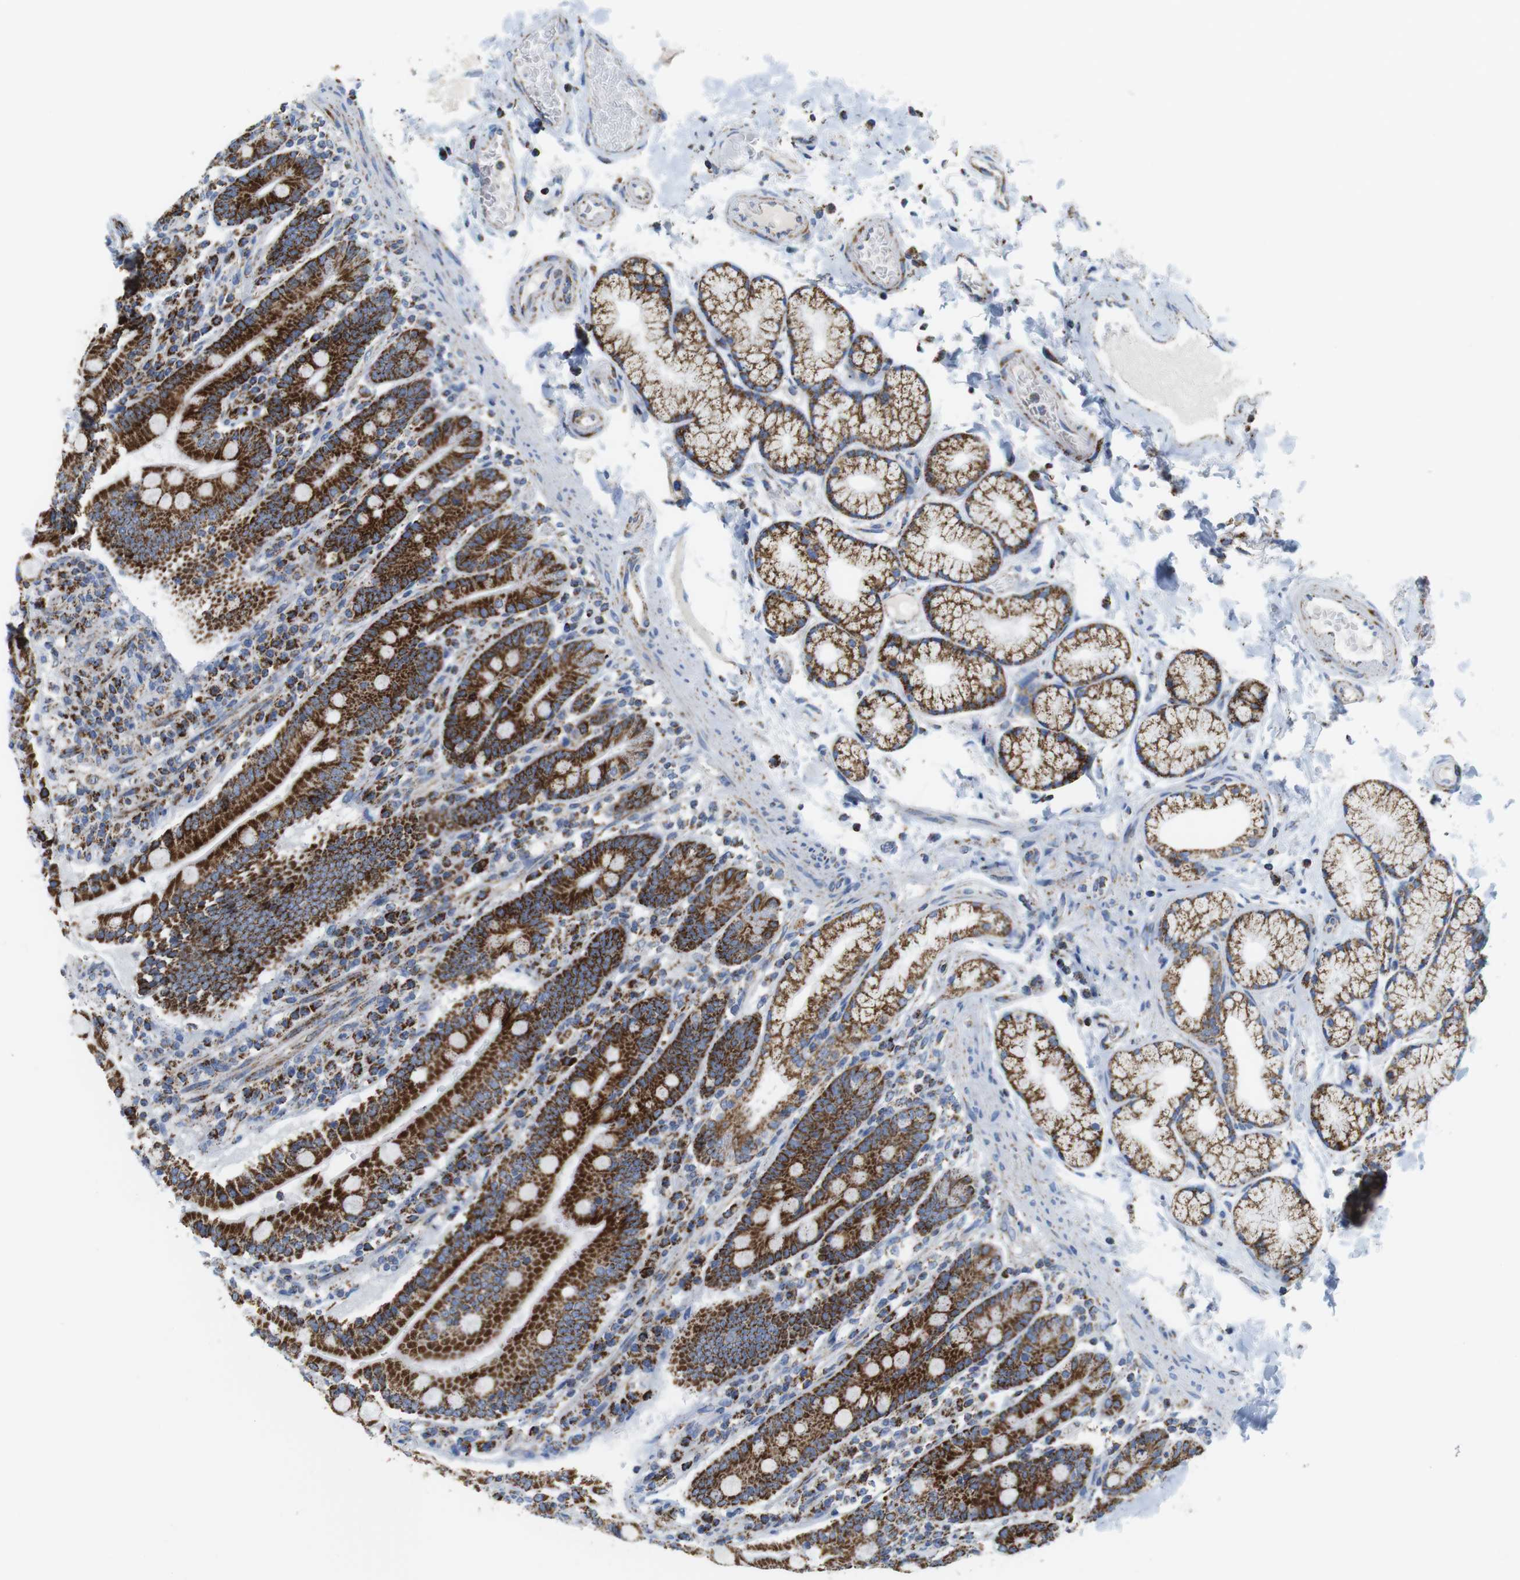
{"staining": {"intensity": "strong", "quantity": ">75%", "location": "cytoplasmic/membranous"}, "tissue": "duodenum", "cell_type": "Glandular cells", "image_type": "normal", "snomed": [{"axis": "morphology", "description": "Normal tissue, NOS"}, {"axis": "topography", "description": "Small intestine, NOS"}], "caption": "Approximately >75% of glandular cells in normal human duodenum reveal strong cytoplasmic/membranous protein expression as visualized by brown immunohistochemical staining.", "gene": "ATP5PO", "patient": {"sex": "female", "age": 71}}